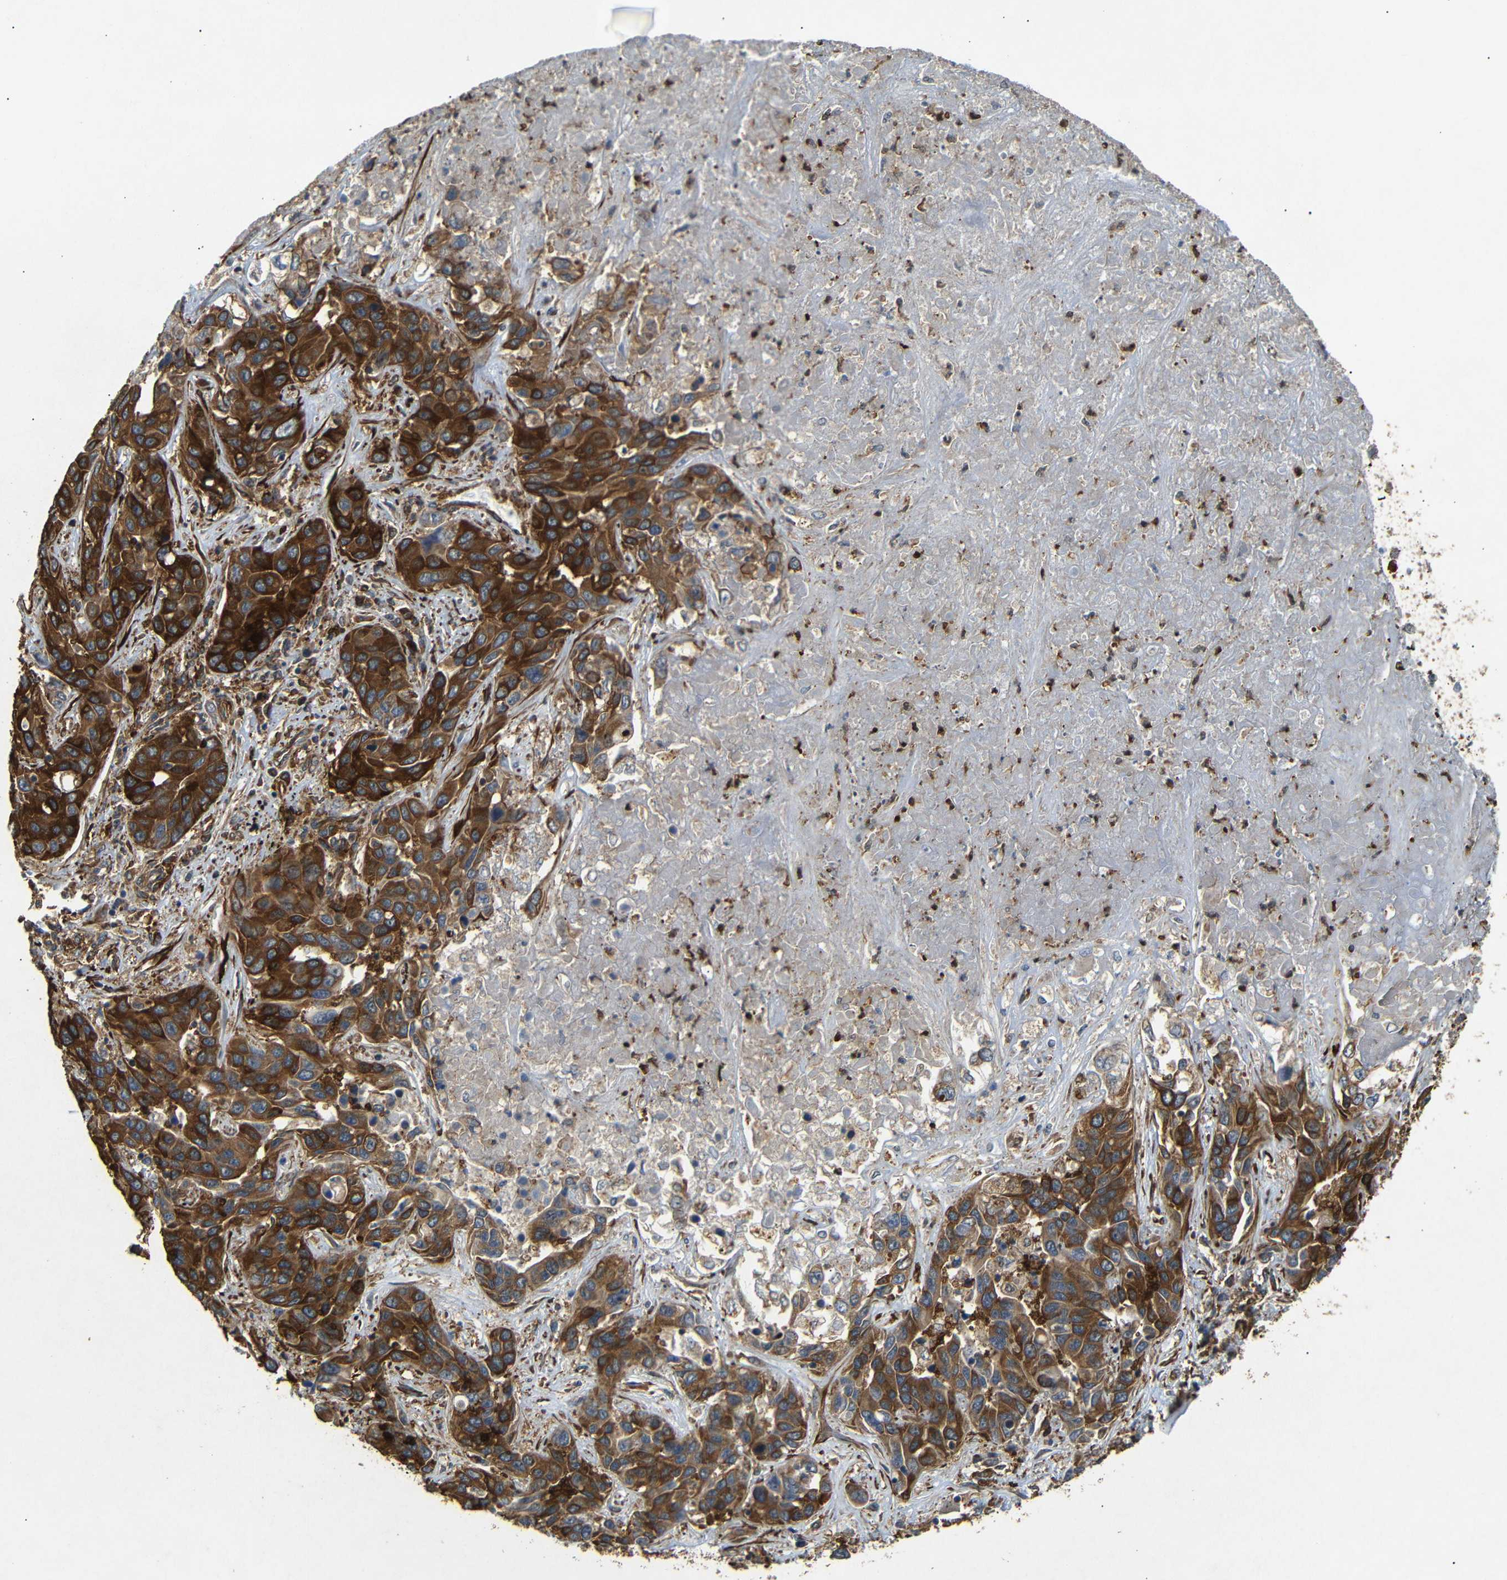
{"staining": {"intensity": "strong", "quantity": ">75%", "location": "cytoplasmic/membranous"}, "tissue": "liver cancer", "cell_type": "Tumor cells", "image_type": "cancer", "snomed": [{"axis": "morphology", "description": "Cholangiocarcinoma"}, {"axis": "topography", "description": "Liver"}], "caption": "Immunohistochemistry (IHC) (DAB (3,3'-diaminobenzidine)) staining of human liver cancer demonstrates strong cytoplasmic/membranous protein positivity in about >75% of tumor cells.", "gene": "BTF3", "patient": {"sex": "female", "age": 52}}